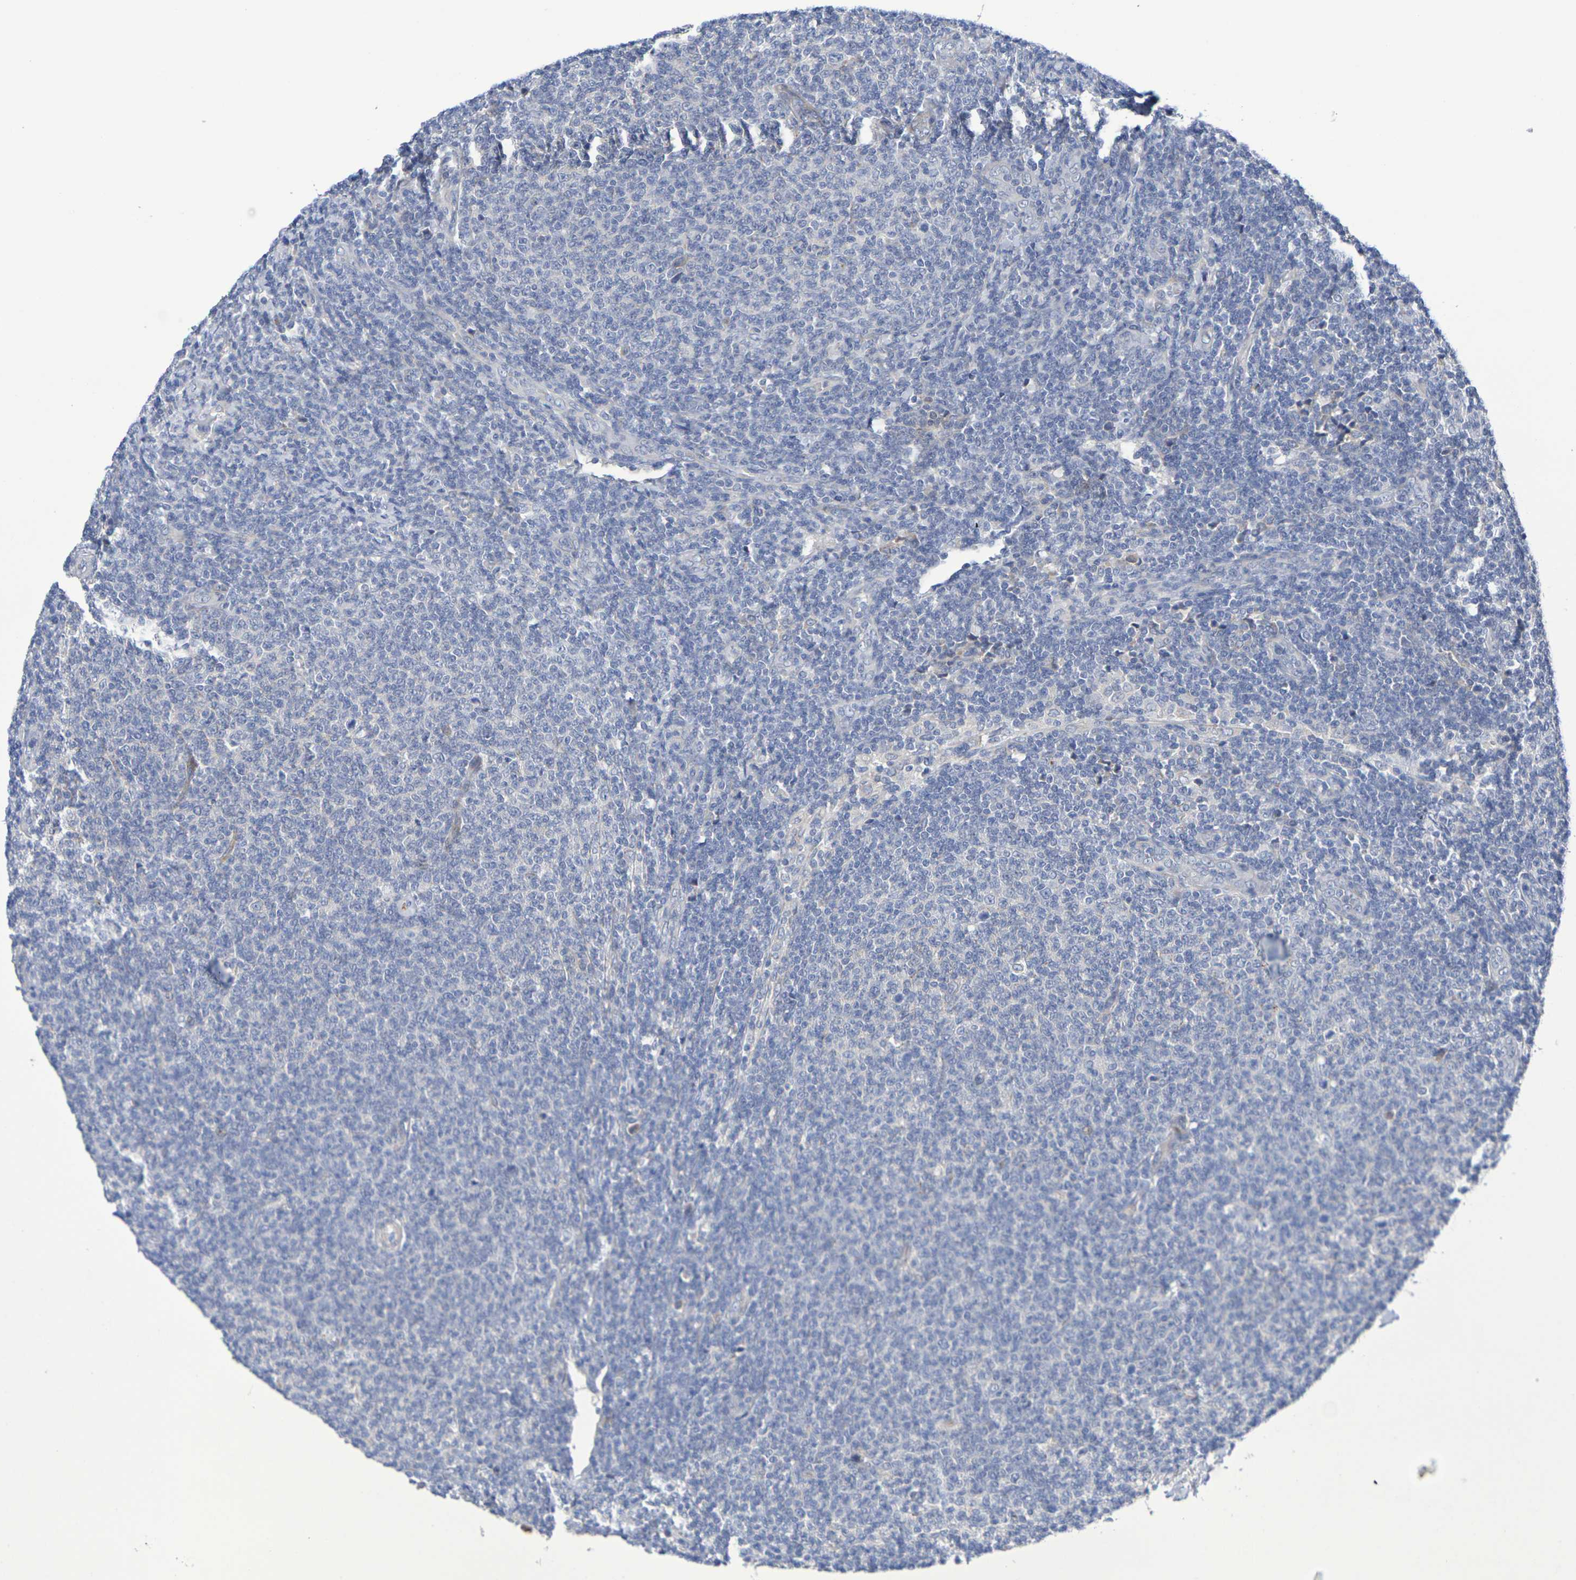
{"staining": {"intensity": "negative", "quantity": "none", "location": "none"}, "tissue": "lymphoma", "cell_type": "Tumor cells", "image_type": "cancer", "snomed": [{"axis": "morphology", "description": "Malignant lymphoma, non-Hodgkin's type, Low grade"}, {"axis": "topography", "description": "Lymph node"}], "caption": "A photomicrograph of lymphoma stained for a protein displays no brown staining in tumor cells.", "gene": "SDC4", "patient": {"sex": "male", "age": 66}}